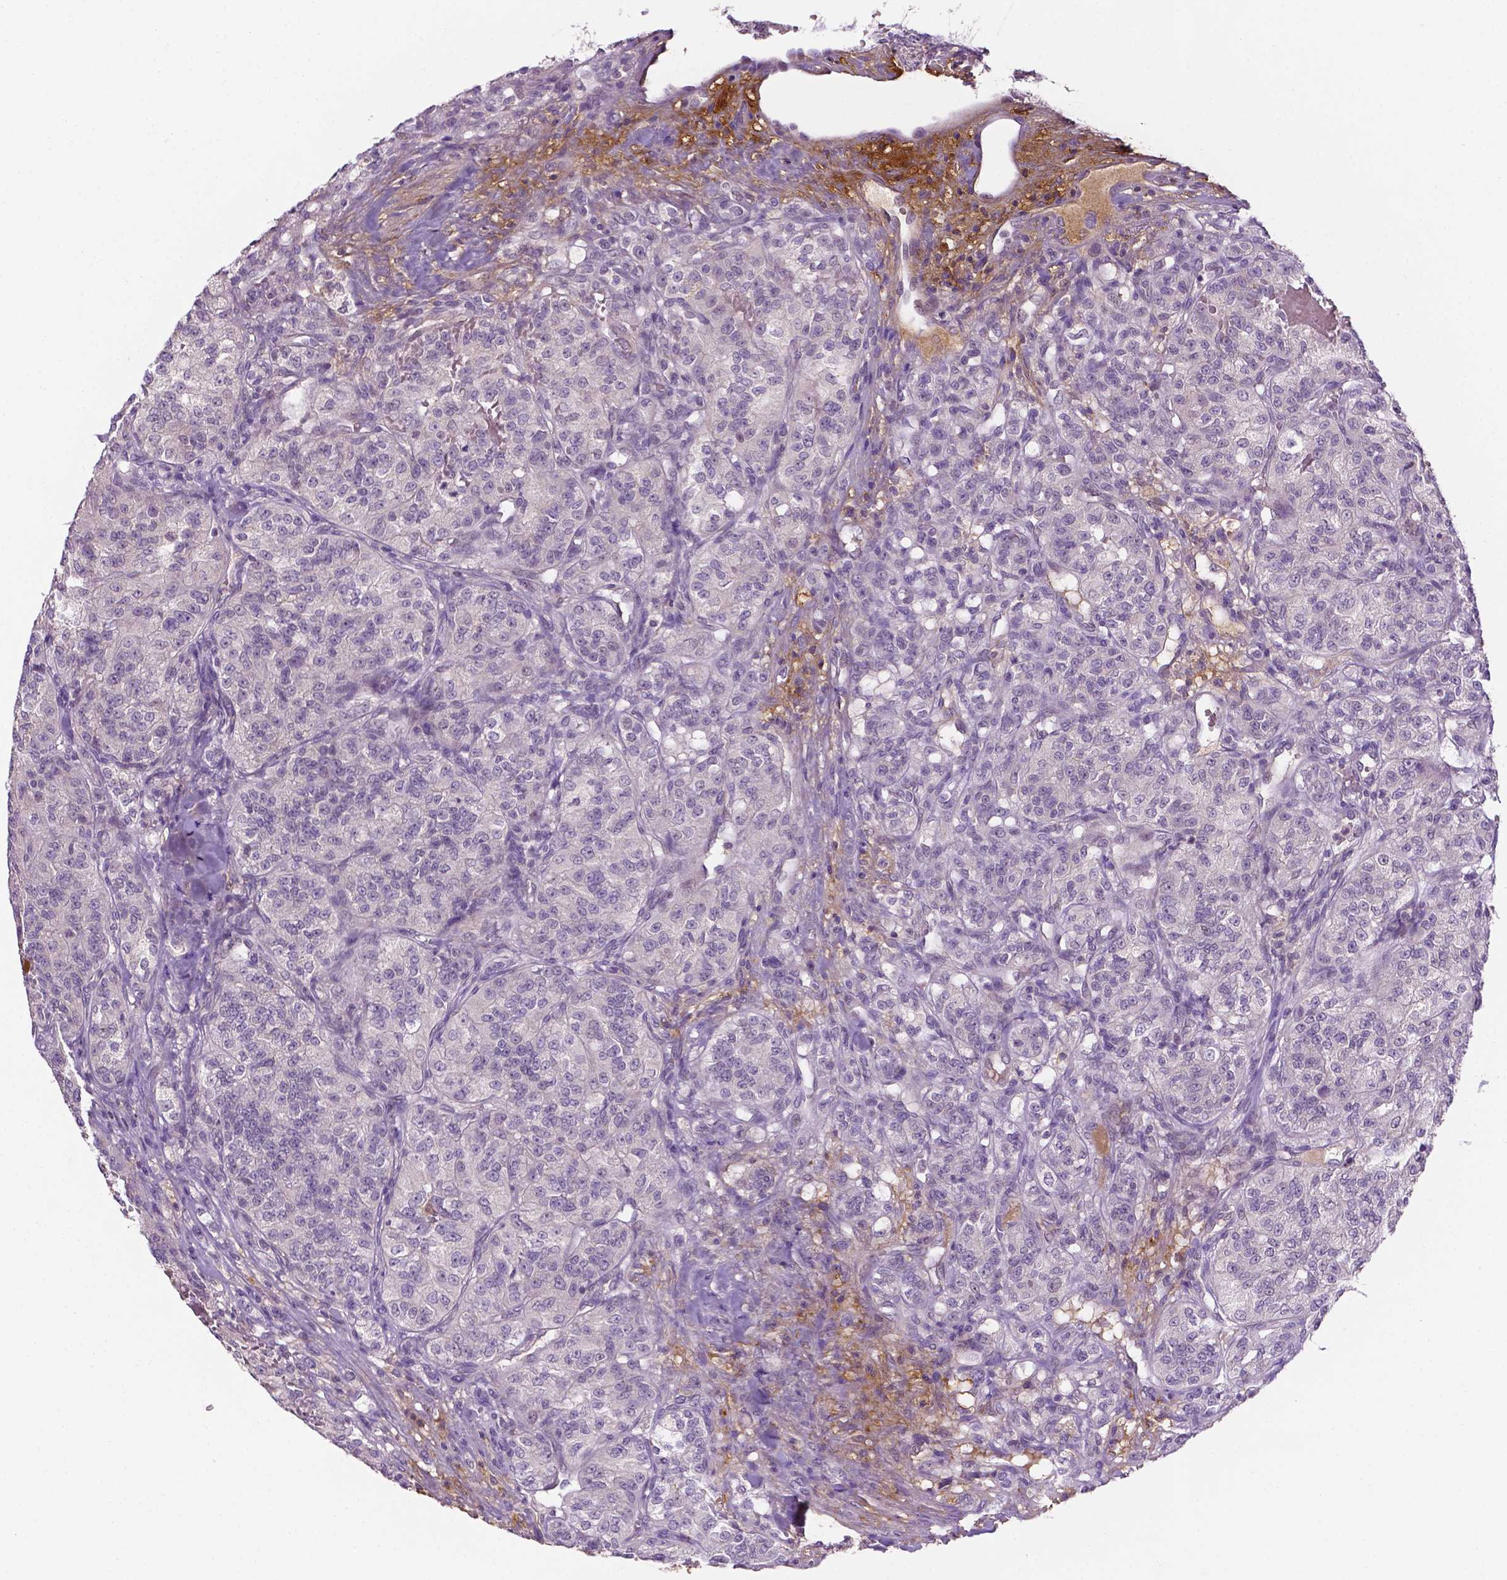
{"staining": {"intensity": "negative", "quantity": "none", "location": "none"}, "tissue": "renal cancer", "cell_type": "Tumor cells", "image_type": "cancer", "snomed": [{"axis": "morphology", "description": "Adenocarcinoma, NOS"}, {"axis": "topography", "description": "Kidney"}], "caption": "High magnification brightfield microscopy of renal adenocarcinoma stained with DAB (brown) and counterstained with hematoxylin (blue): tumor cells show no significant expression.", "gene": "FBLN1", "patient": {"sex": "female", "age": 63}}